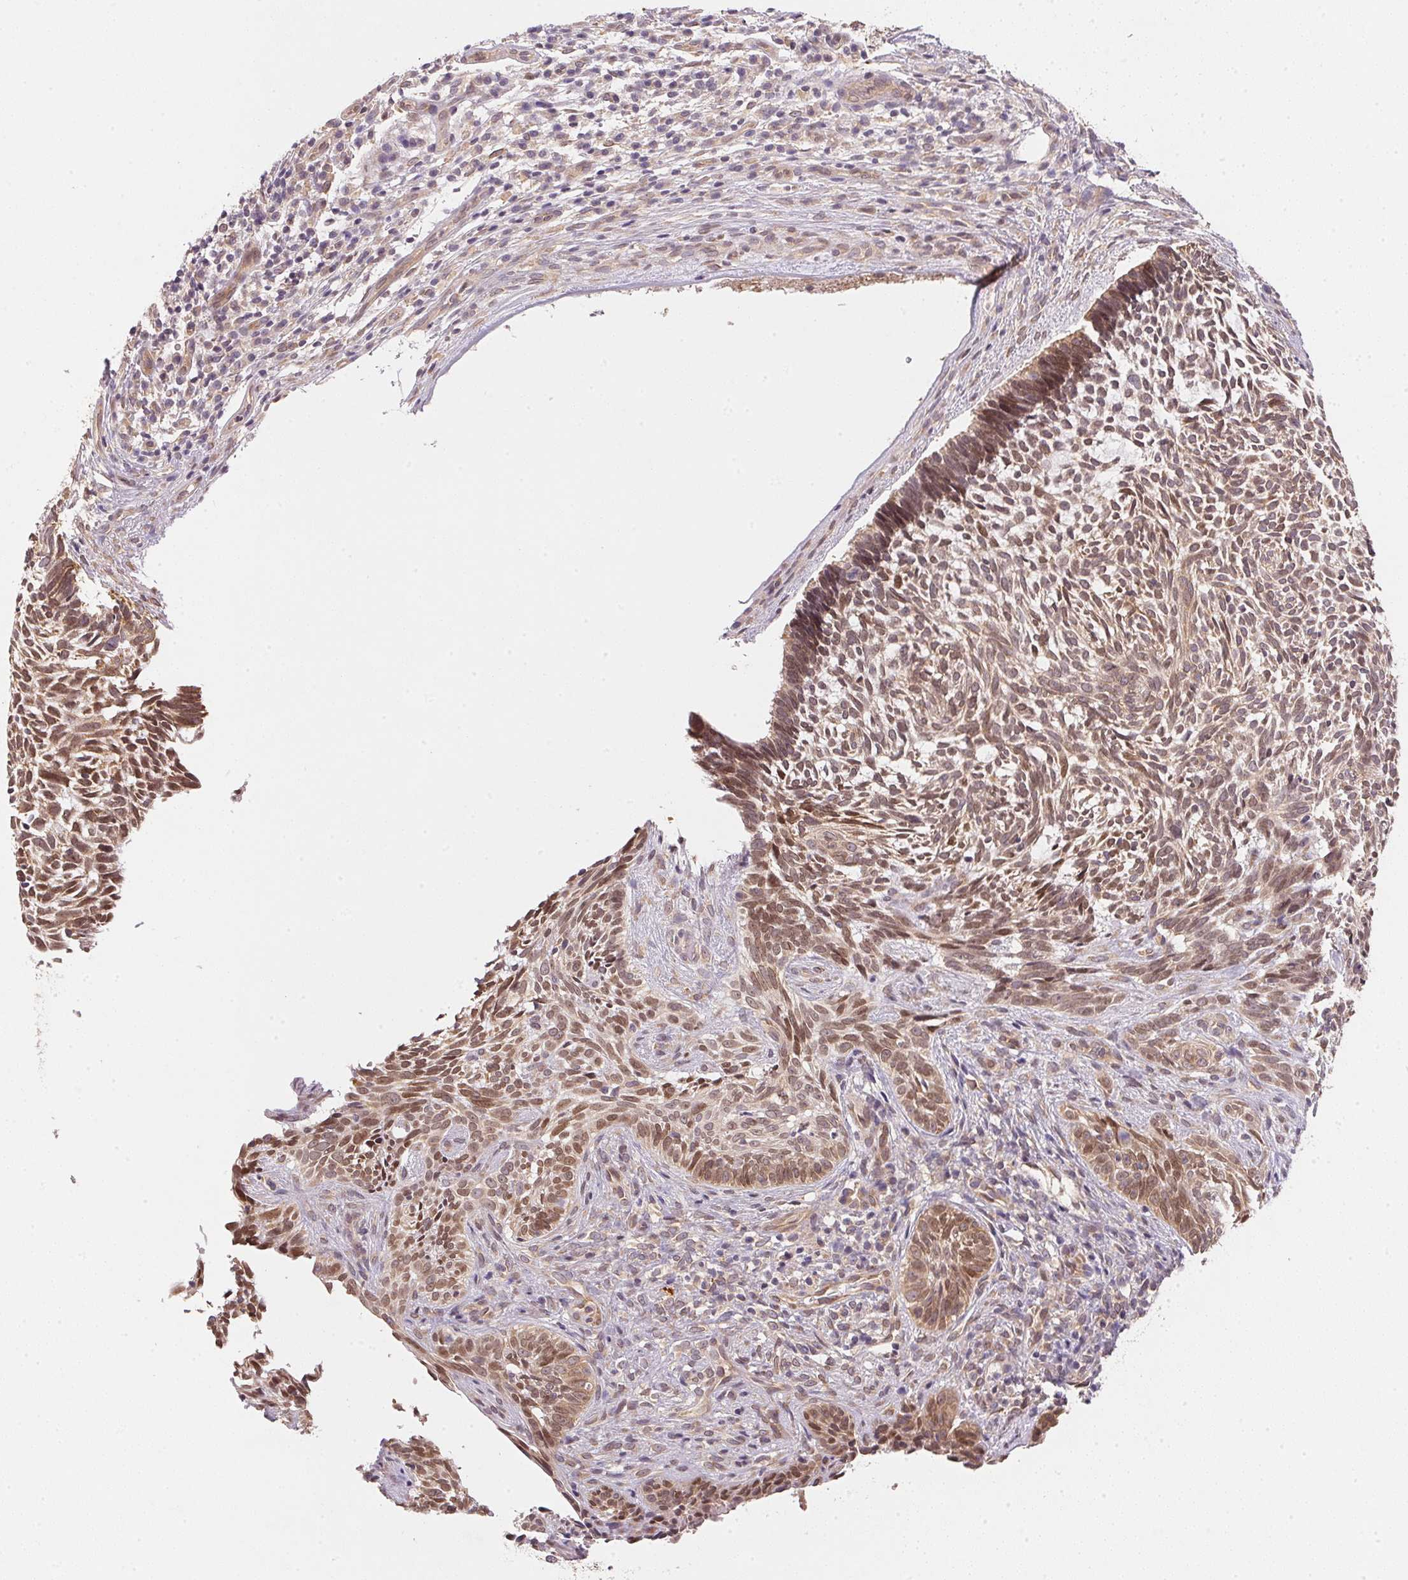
{"staining": {"intensity": "moderate", "quantity": ">75%", "location": "cytoplasmic/membranous,nuclear"}, "tissue": "skin cancer", "cell_type": "Tumor cells", "image_type": "cancer", "snomed": [{"axis": "morphology", "description": "Basal cell carcinoma"}, {"axis": "topography", "description": "Skin"}], "caption": "A brown stain shows moderate cytoplasmic/membranous and nuclear positivity of a protein in skin cancer (basal cell carcinoma) tumor cells.", "gene": "EI24", "patient": {"sex": "male", "age": 65}}